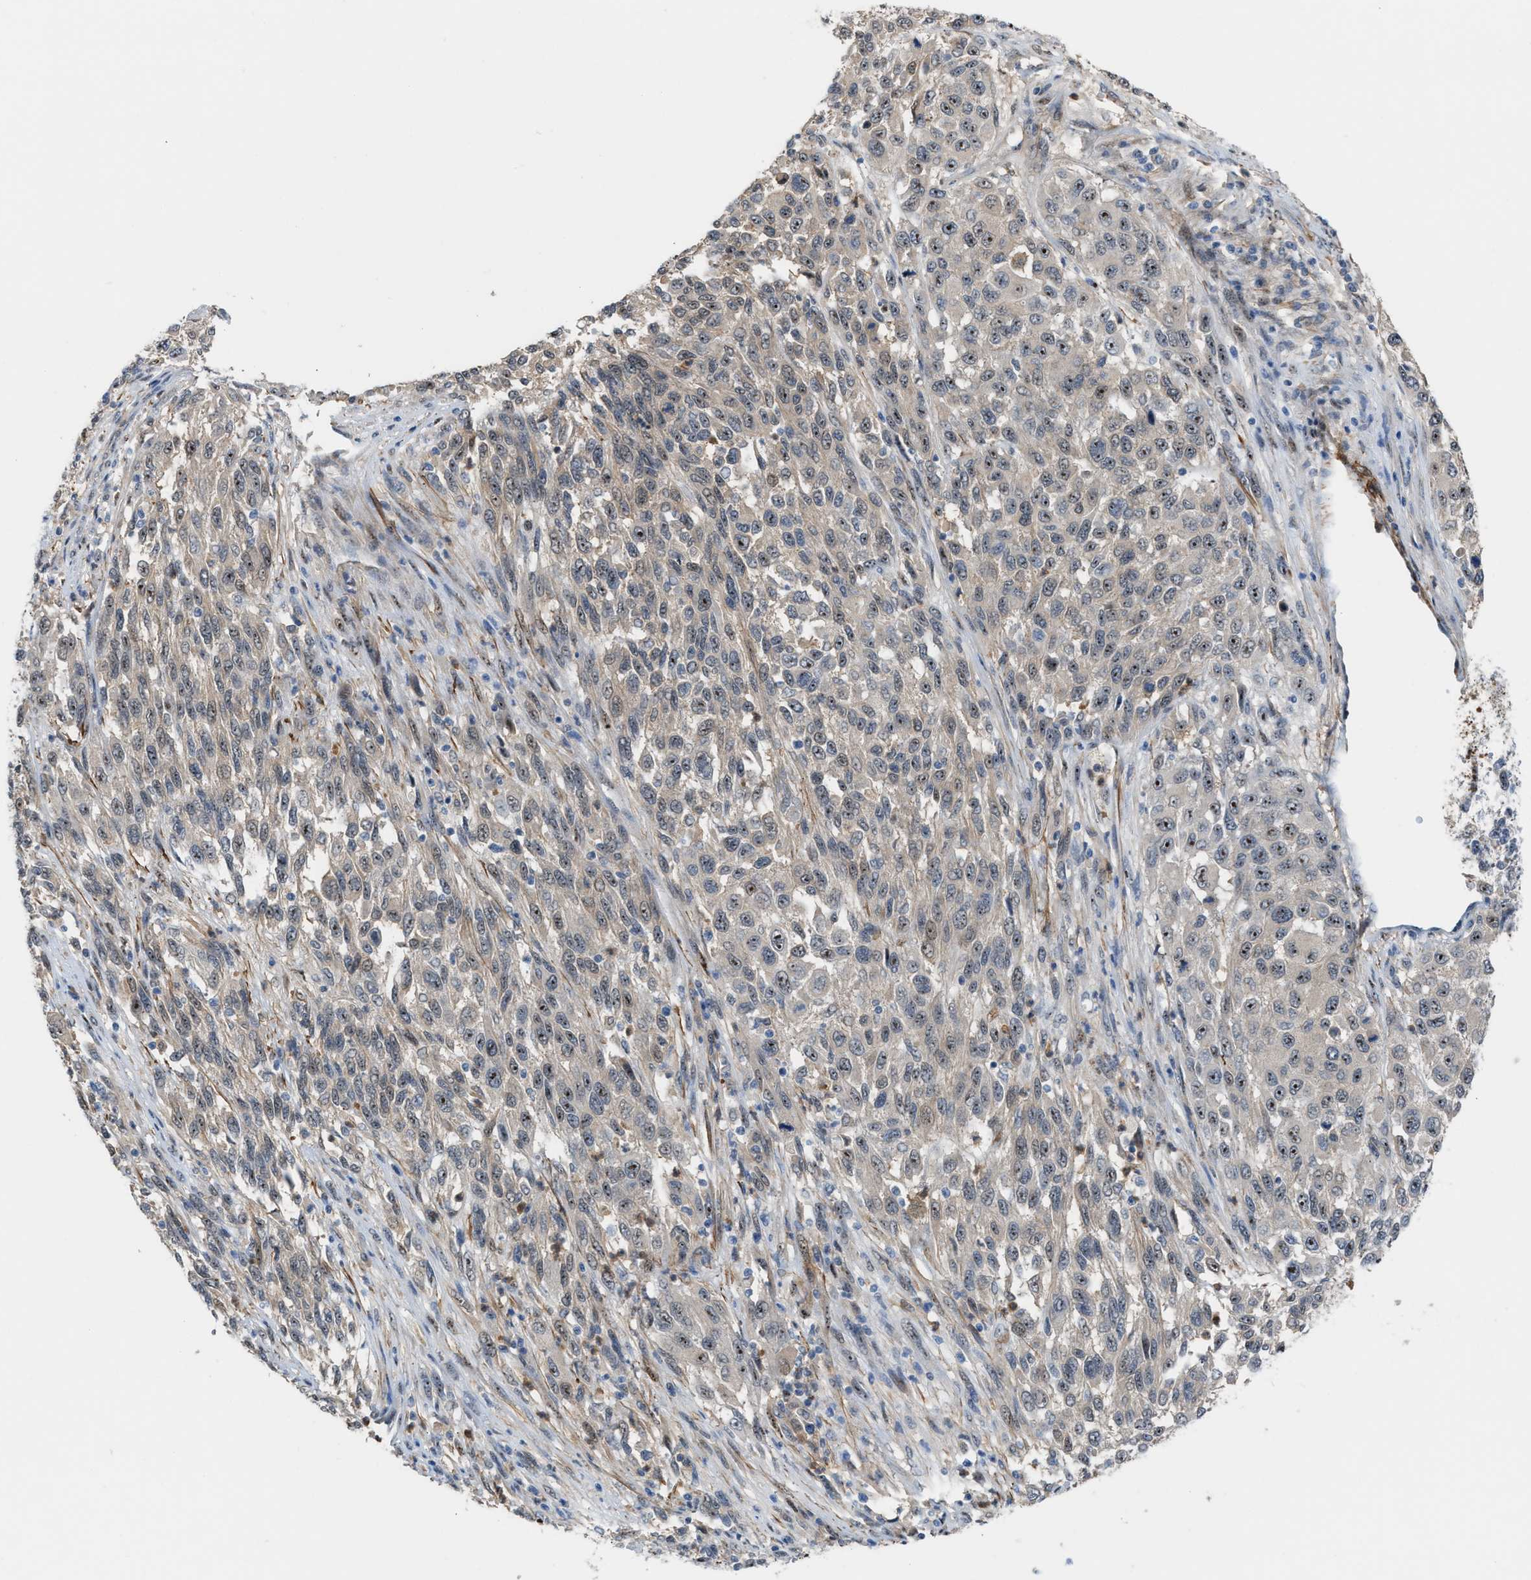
{"staining": {"intensity": "moderate", "quantity": "25%-75%", "location": "nuclear"}, "tissue": "melanoma", "cell_type": "Tumor cells", "image_type": "cancer", "snomed": [{"axis": "morphology", "description": "Malignant melanoma, Metastatic site"}, {"axis": "topography", "description": "Lymph node"}], "caption": "Immunohistochemical staining of malignant melanoma (metastatic site) reveals medium levels of moderate nuclear staining in about 25%-75% of tumor cells.", "gene": "NQO2", "patient": {"sex": "male", "age": 61}}